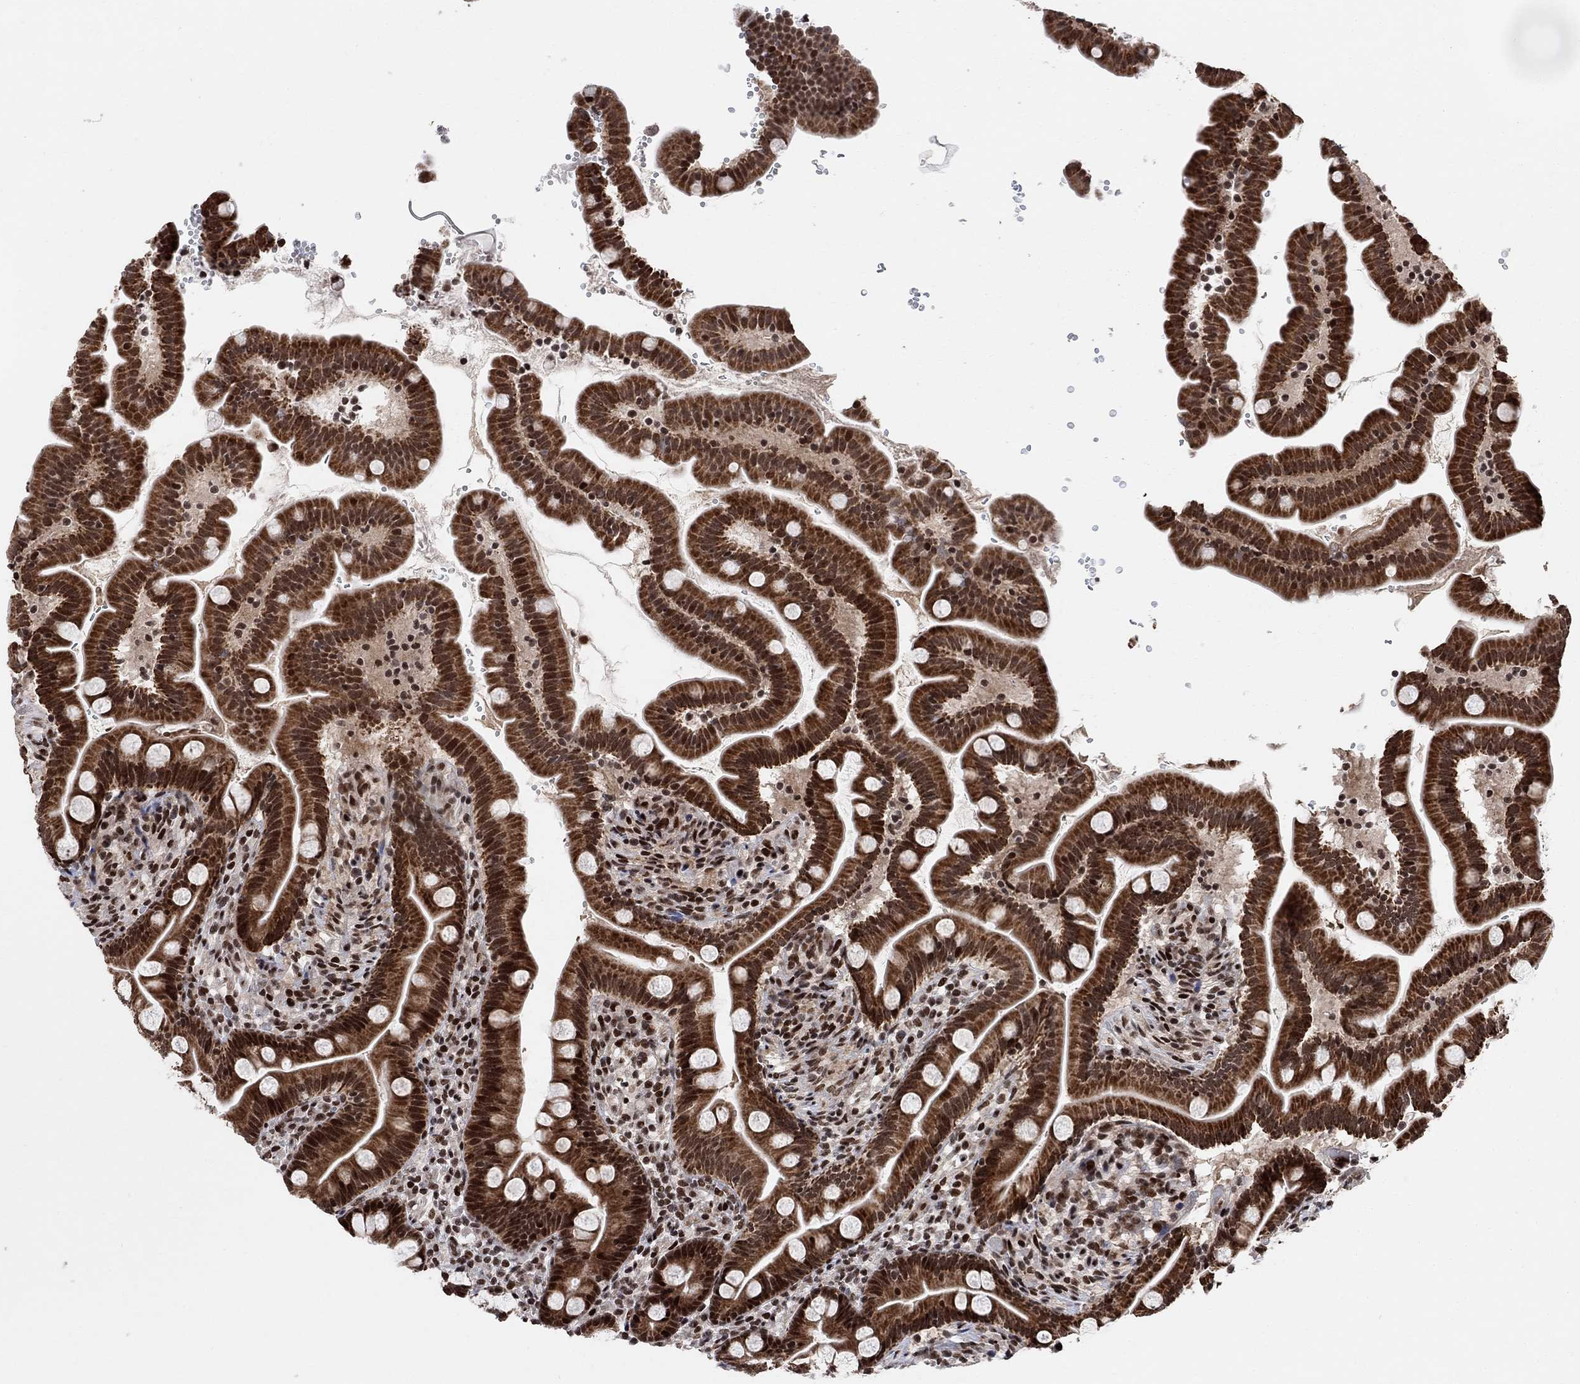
{"staining": {"intensity": "strong", "quantity": ">75%", "location": "cytoplasmic/membranous,nuclear"}, "tissue": "small intestine", "cell_type": "Glandular cells", "image_type": "normal", "snomed": [{"axis": "morphology", "description": "Normal tissue, NOS"}, {"axis": "topography", "description": "Small intestine"}], "caption": "Immunohistochemical staining of unremarkable human small intestine shows high levels of strong cytoplasmic/membranous,nuclear expression in approximately >75% of glandular cells. (Brightfield microscopy of DAB IHC at high magnification).", "gene": "E4F1", "patient": {"sex": "female", "age": 44}}